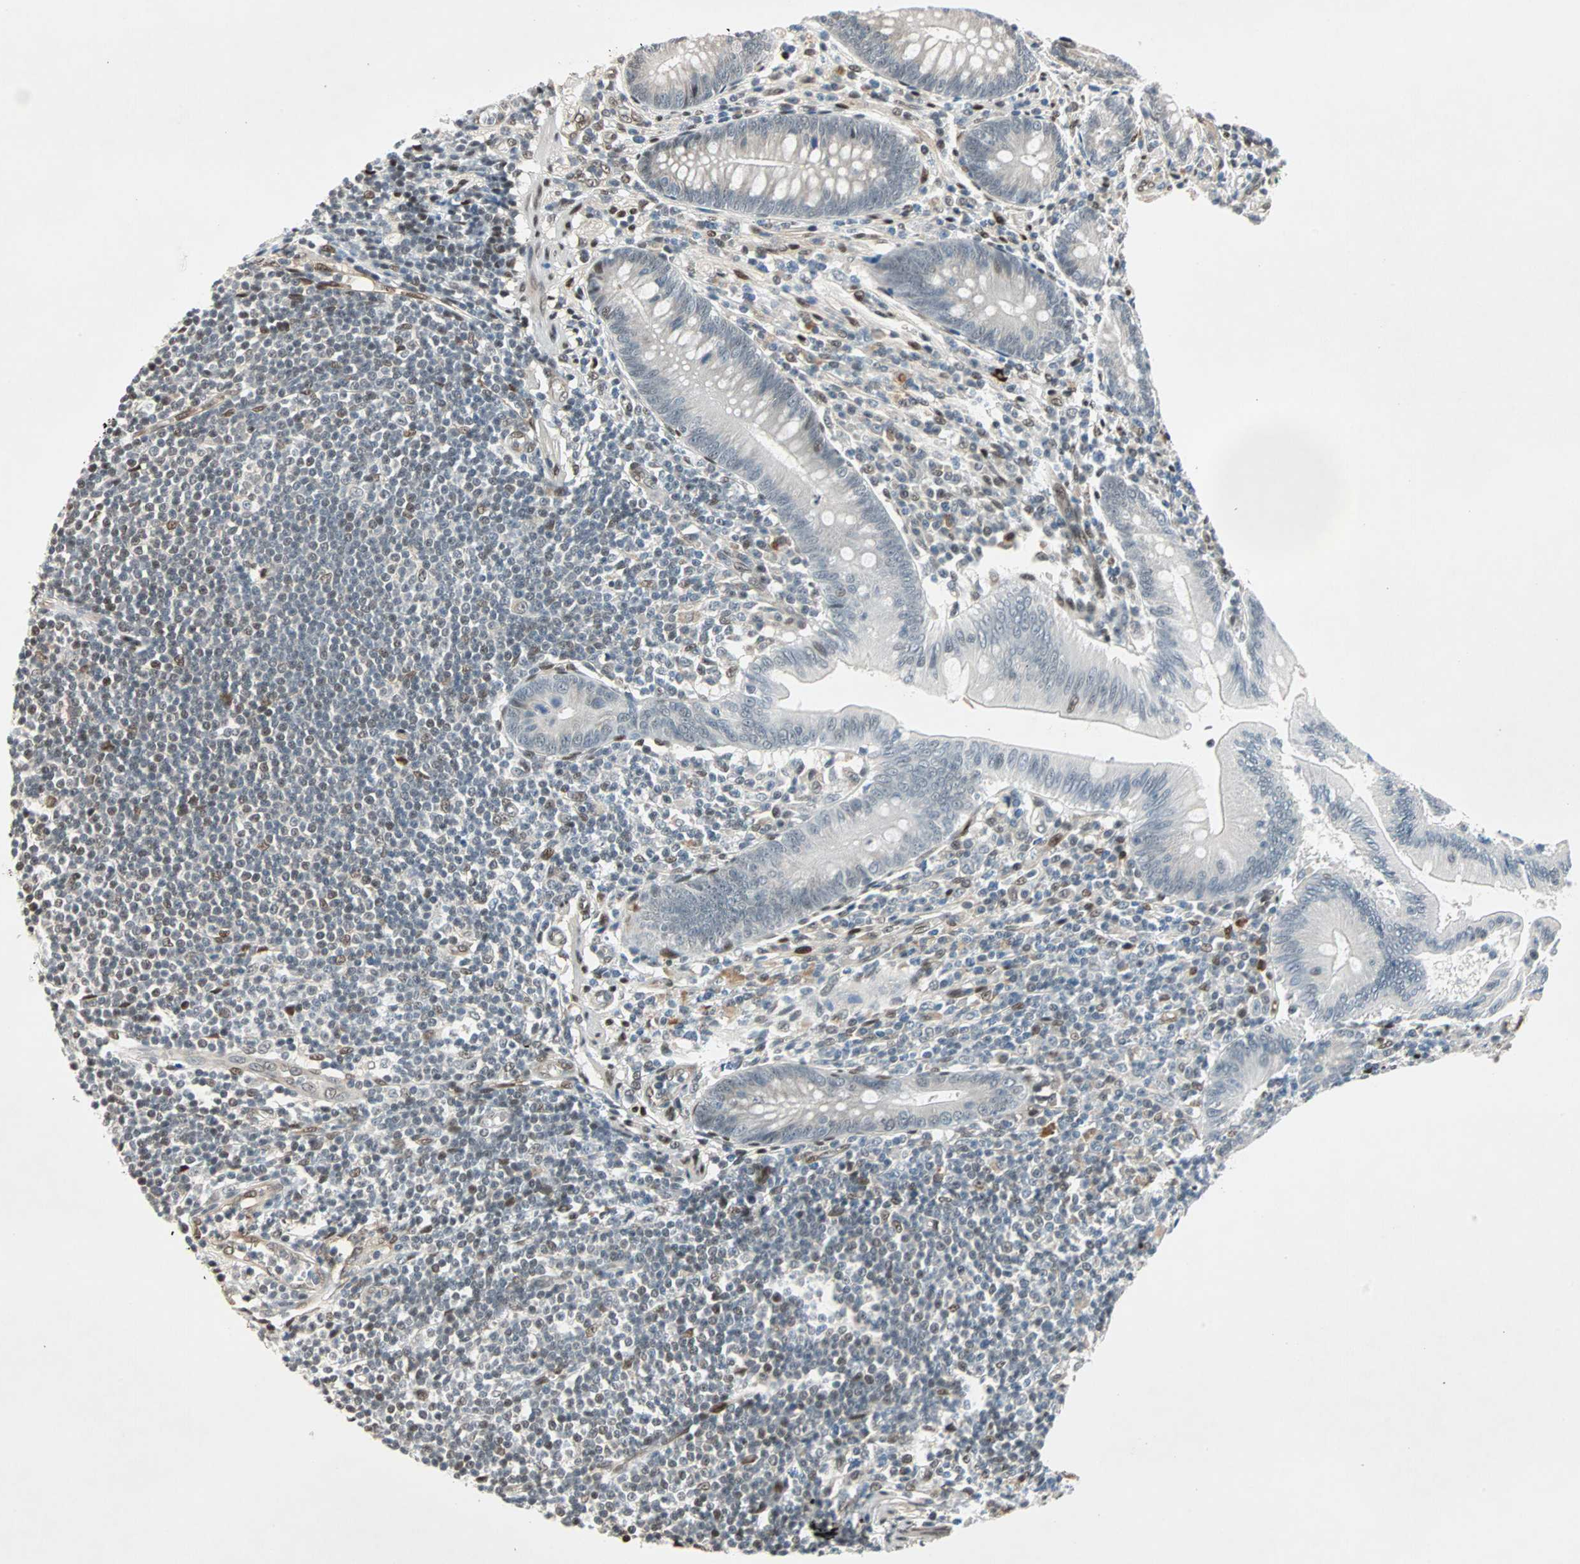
{"staining": {"intensity": "negative", "quantity": "none", "location": "none"}, "tissue": "appendix", "cell_type": "Glandular cells", "image_type": "normal", "snomed": [{"axis": "morphology", "description": "Normal tissue, NOS"}, {"axis": "morphology", "description": "Inflammation, NOS"}, {"axis": "topography", "description": "Appendix"}], "caption": "Image shows no protein expression in glandular cells of benign appendix. (DAB immunohistochemistry, high magnification).", "gene": "WWTR1", "patient": {"sex": "male", "age": 46}}